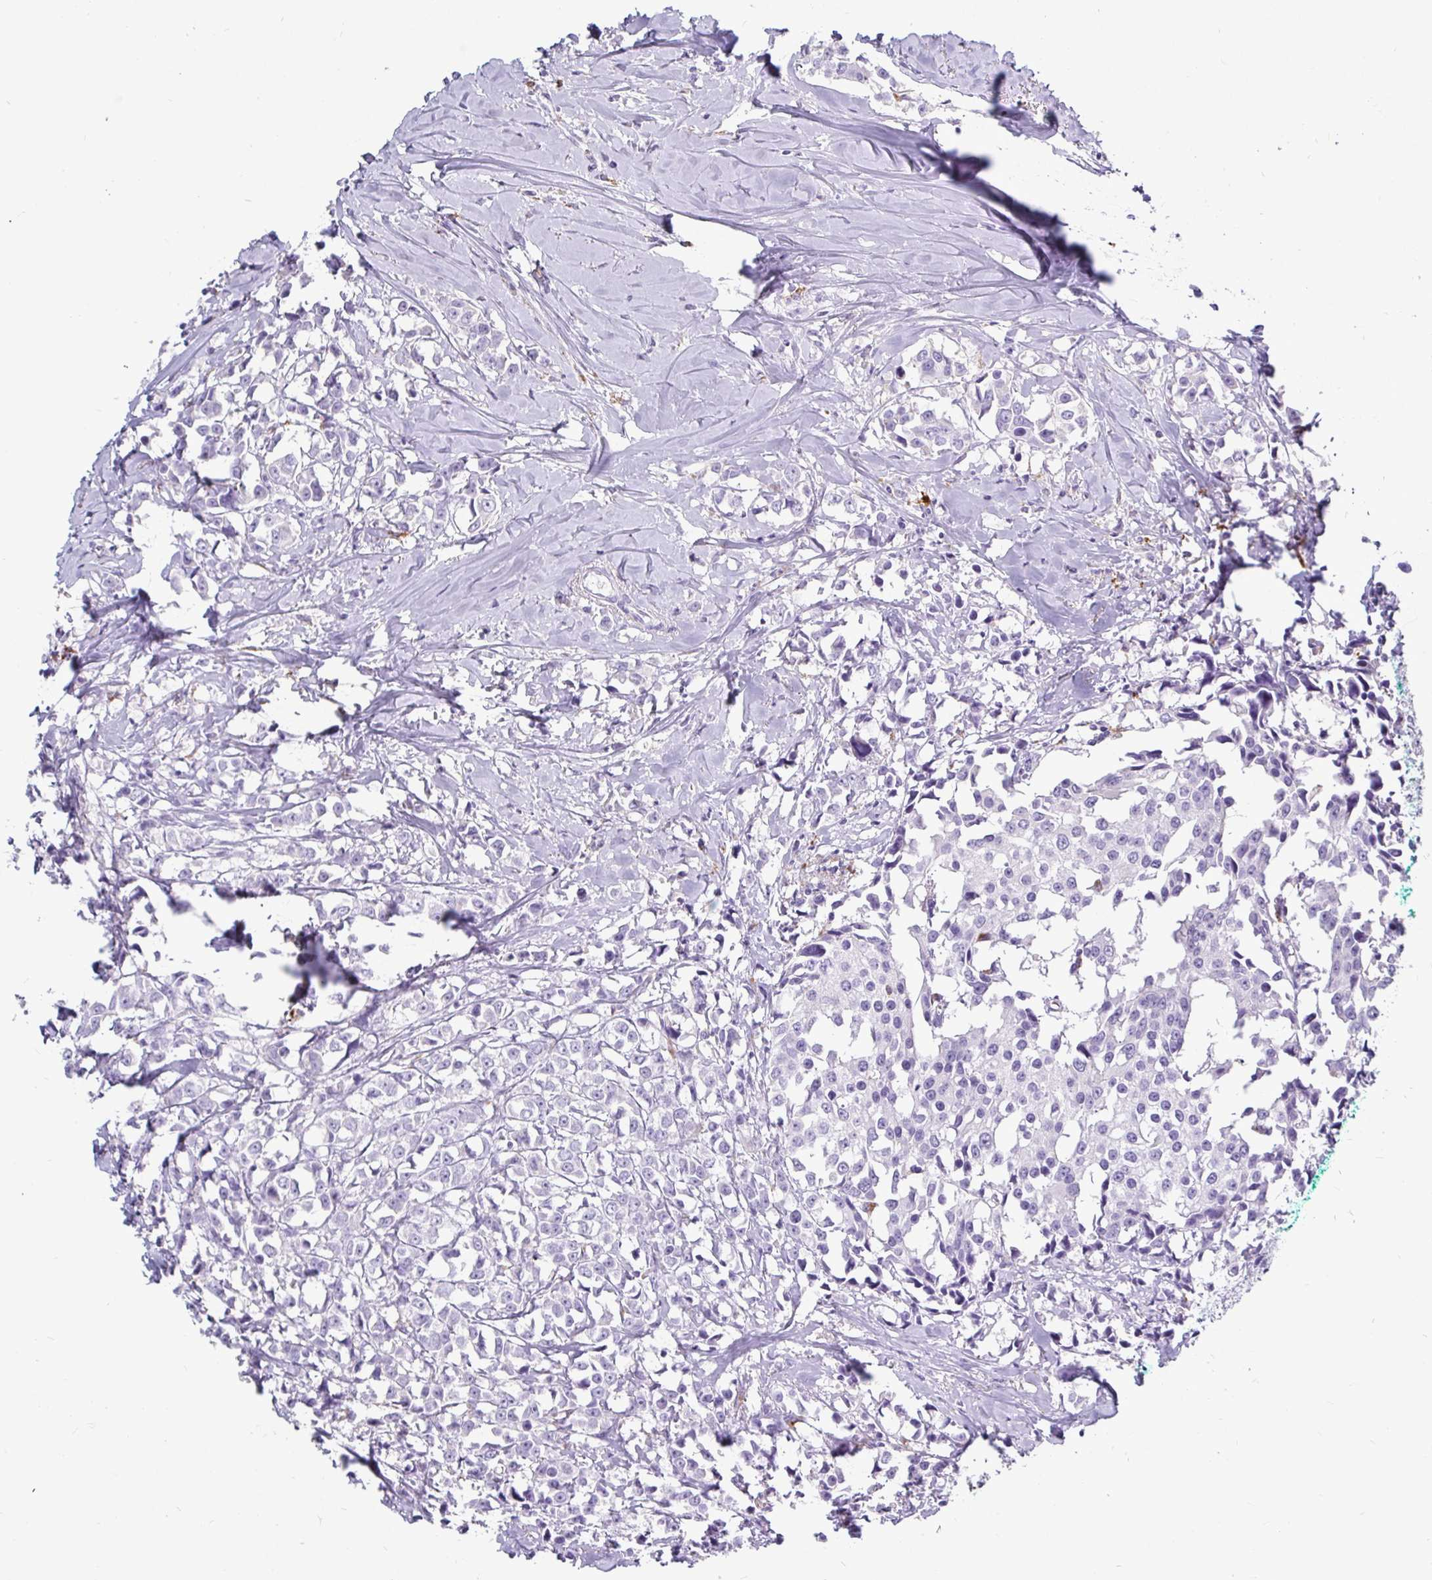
{"staining": {"intensity": "negative", "quantity": "none", "location": "none"}, "tissue": "breast cancer", "cell_type": "Tumor cells", "image_type": "cancer", "snomed": [{"axis": "morphology", "description": "Duct carcinoma"}, {"axis": "topography", "description": "Breast"}], "caption": "Tumor cells show no significant positivity in breast cancer (invasive ductal carcinoma).", "gene": "CTSZ", "patient": {"sex": "female", "age": 80}}